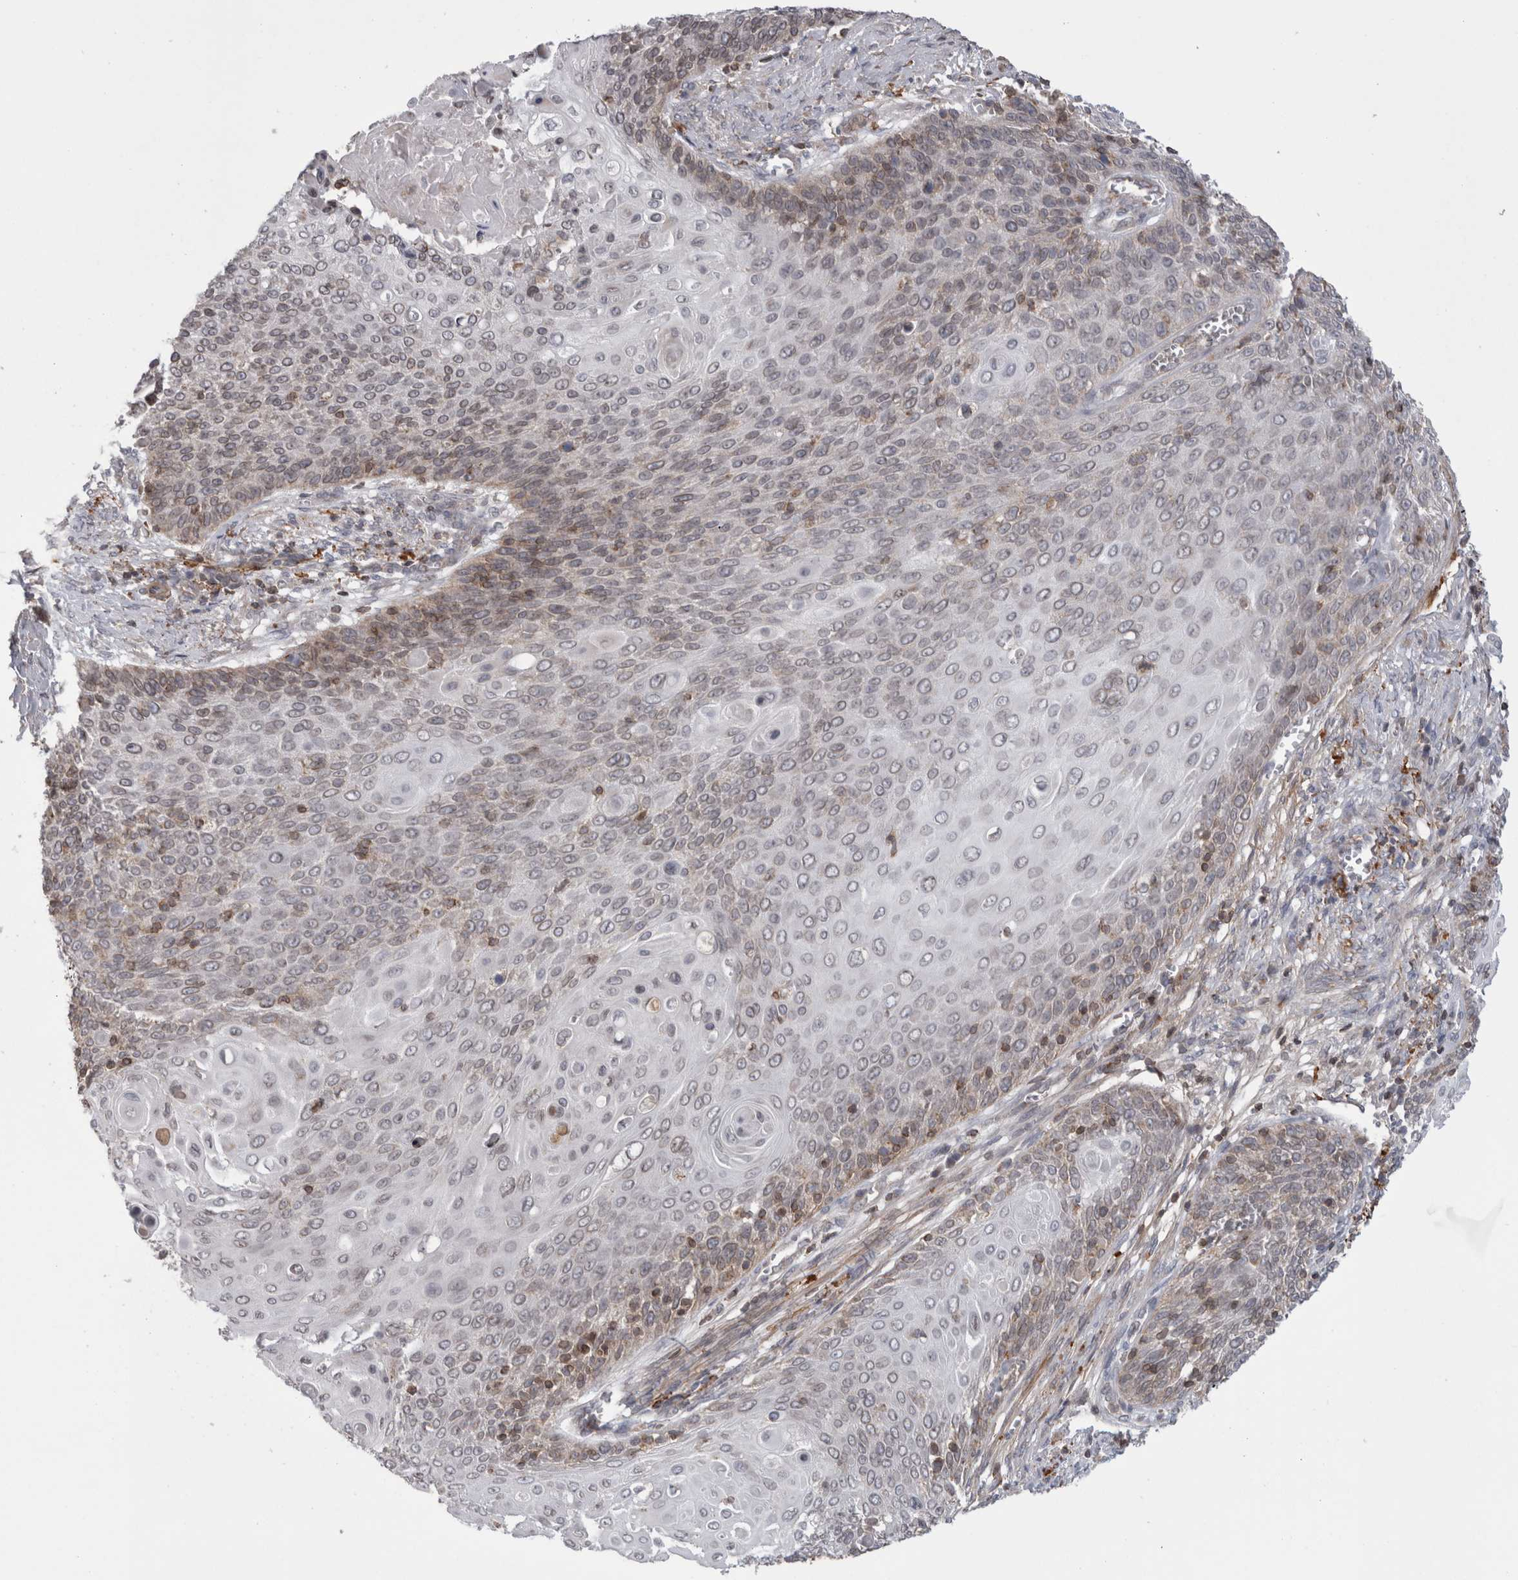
{"staining": {"intensity": "weak", "quantity": "<25%", "location": "cytoplasmic/membranous"}, "tissue": "cervical cancer", "cell_type": "Tumor cells", "image_type": "cancer", "snomed": [{"axis": "morphology", "description": "Squamous cell carcinoma, NOS"}, {"axis": "topography", "description": "Cervix"}], "caption": "Human cervical cancer (squamous cell carcinoma) stained for a protein using immunohistochemistry demonstrates no positivity in tumor cells.", "gene": "DARS2", "patient": {"sex": "female", "age": 39}}